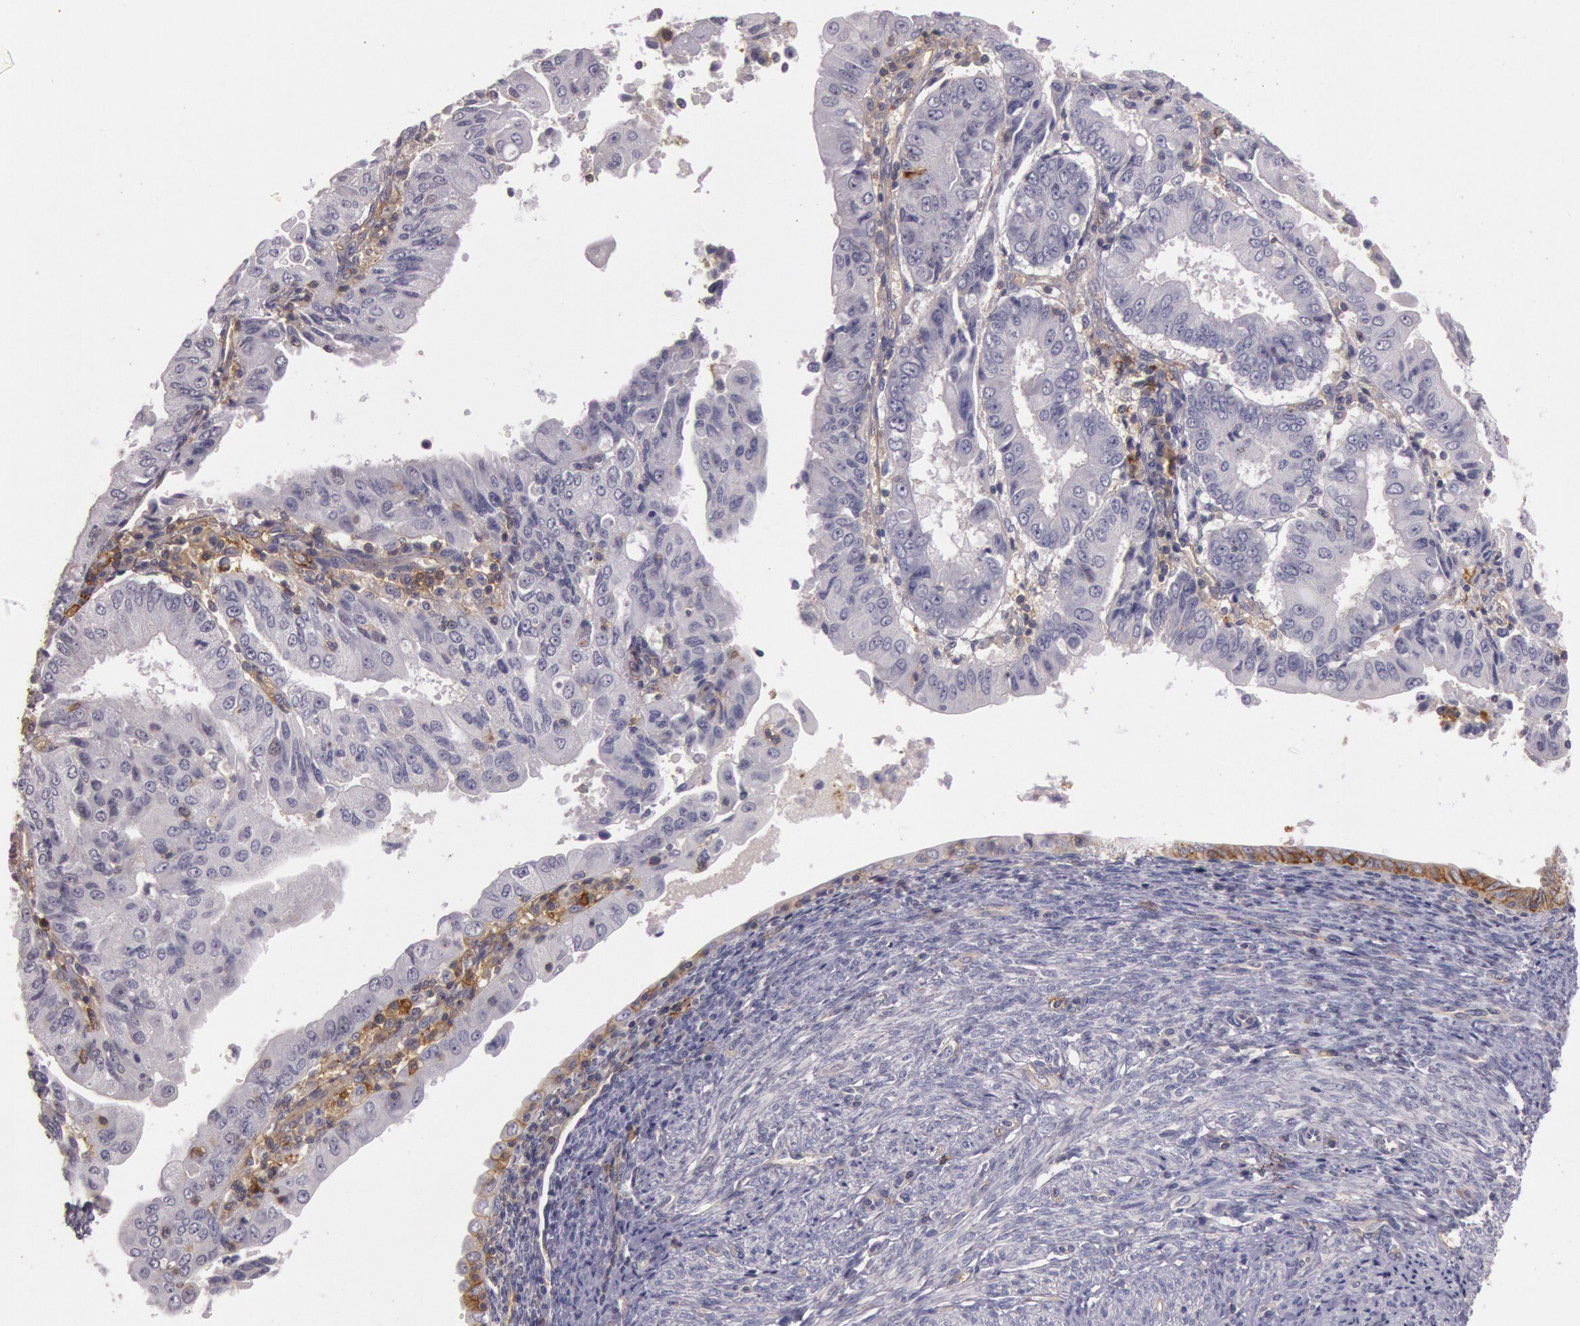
{"staining": {"intensity": "negative", "quantity": "none", "location": "none"}, "tissue": "endometrial cancer", "cell_type": "Tumor cells", "image_type": "cancer", "snomed": [{"axis": "morphology", "description": "Adenocarcinoma, NOS"}, {"axis": "topography", "description": "Endometrium"}], "caption": "Tumor cells are negative for protein expression in human endometrial cancer (adenocarcinoma).", "gene": "TRIB2", "patient": {"sex": "female", "age": 75}}